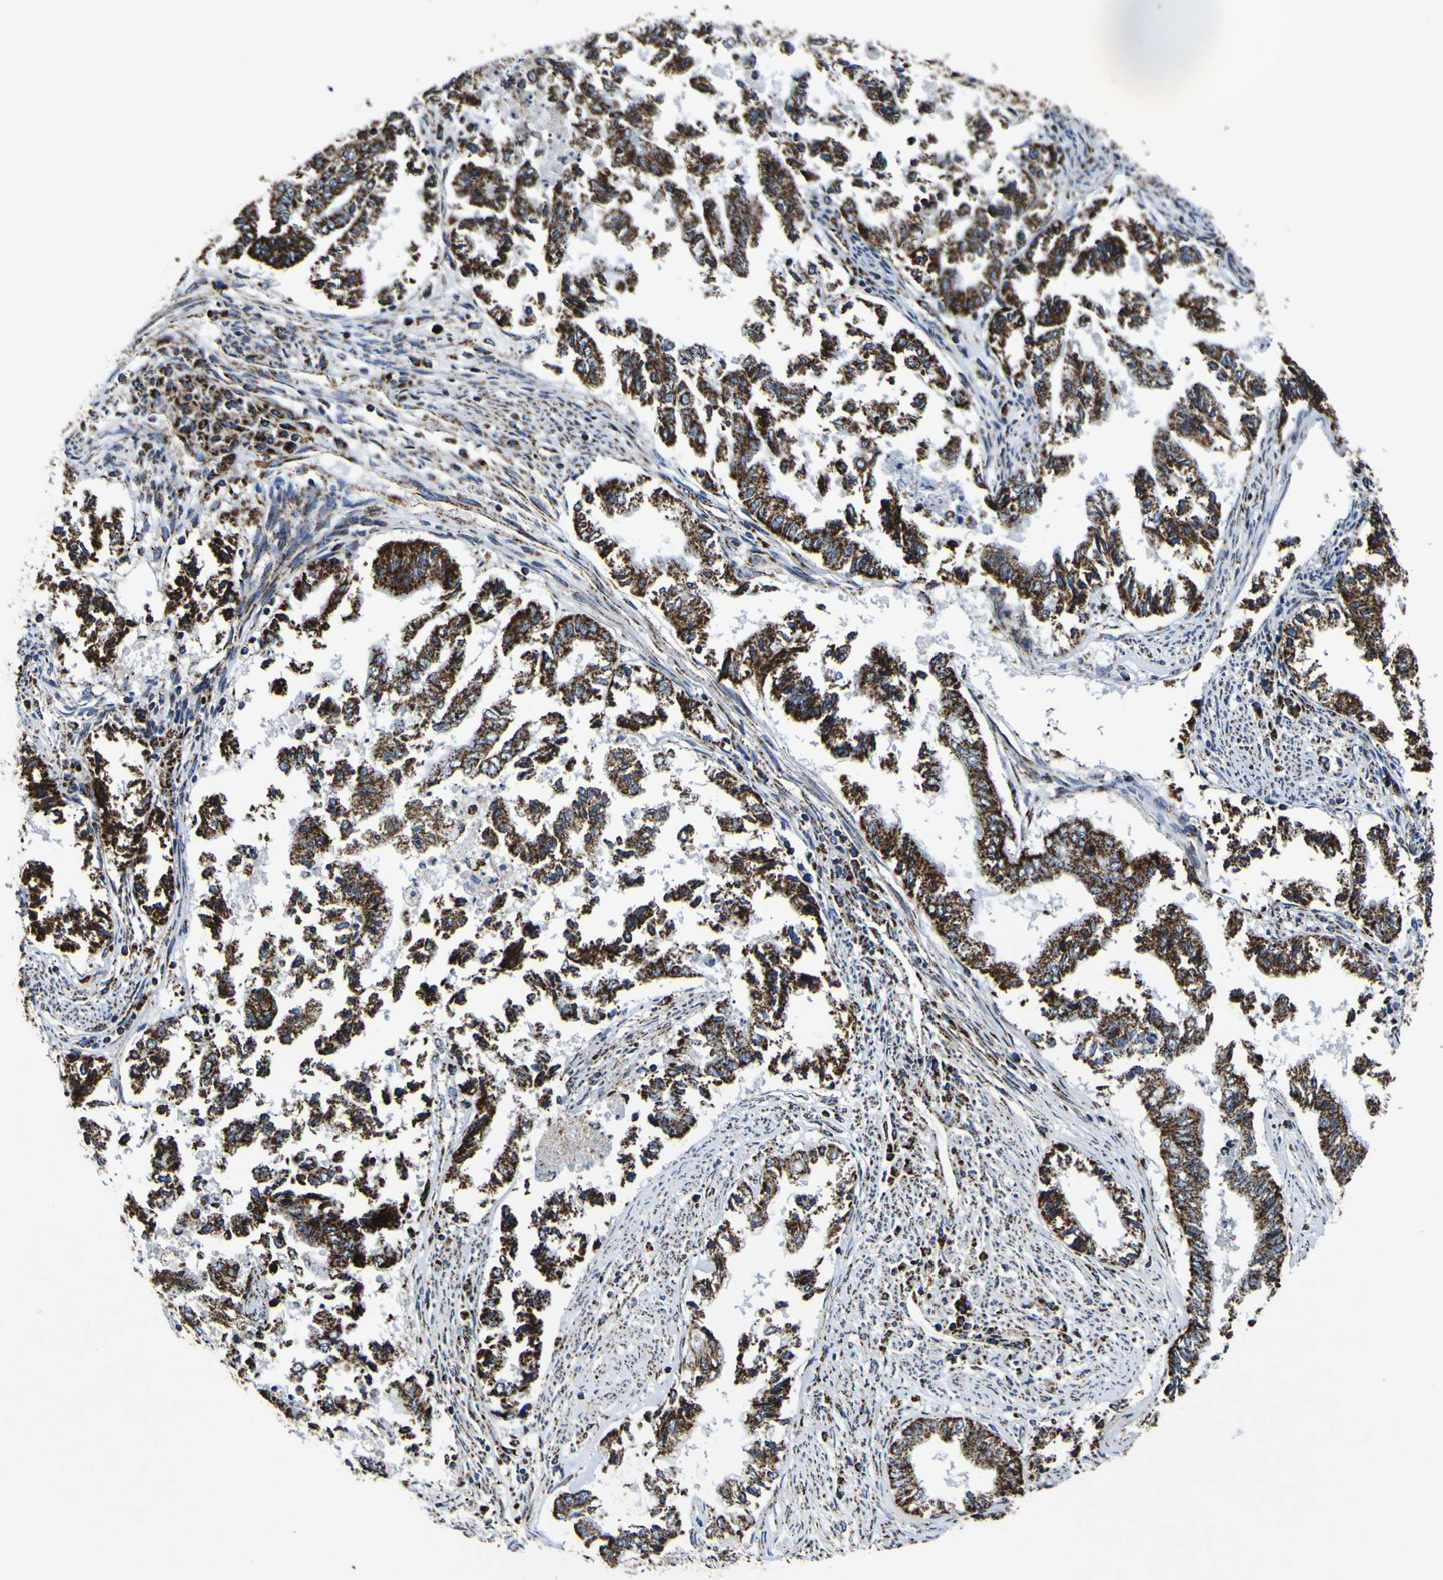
{"staining": {"intensity": "strong", "quantity": ">75%", "location": "cytoplasmic/membranous"}, "tissue": "endometrial cancer", "cell_type": "Tumor cells", "image_type": "cancer", "snomed": [{"axis": "morphology", "description": "Necrosis, NOS"}, {"axis": "morphology", "description": "Adenocarcinoma, NOS"}, {"axis": "topography", "description": "Endometrium"}], "caption": "Tumor cells exhibit strong cytoplasmic/membranous expression in about >75% of cells in endometrial cancer.", "gene": "PTRH2", "patient": {"sex": "female", "age": 79}}